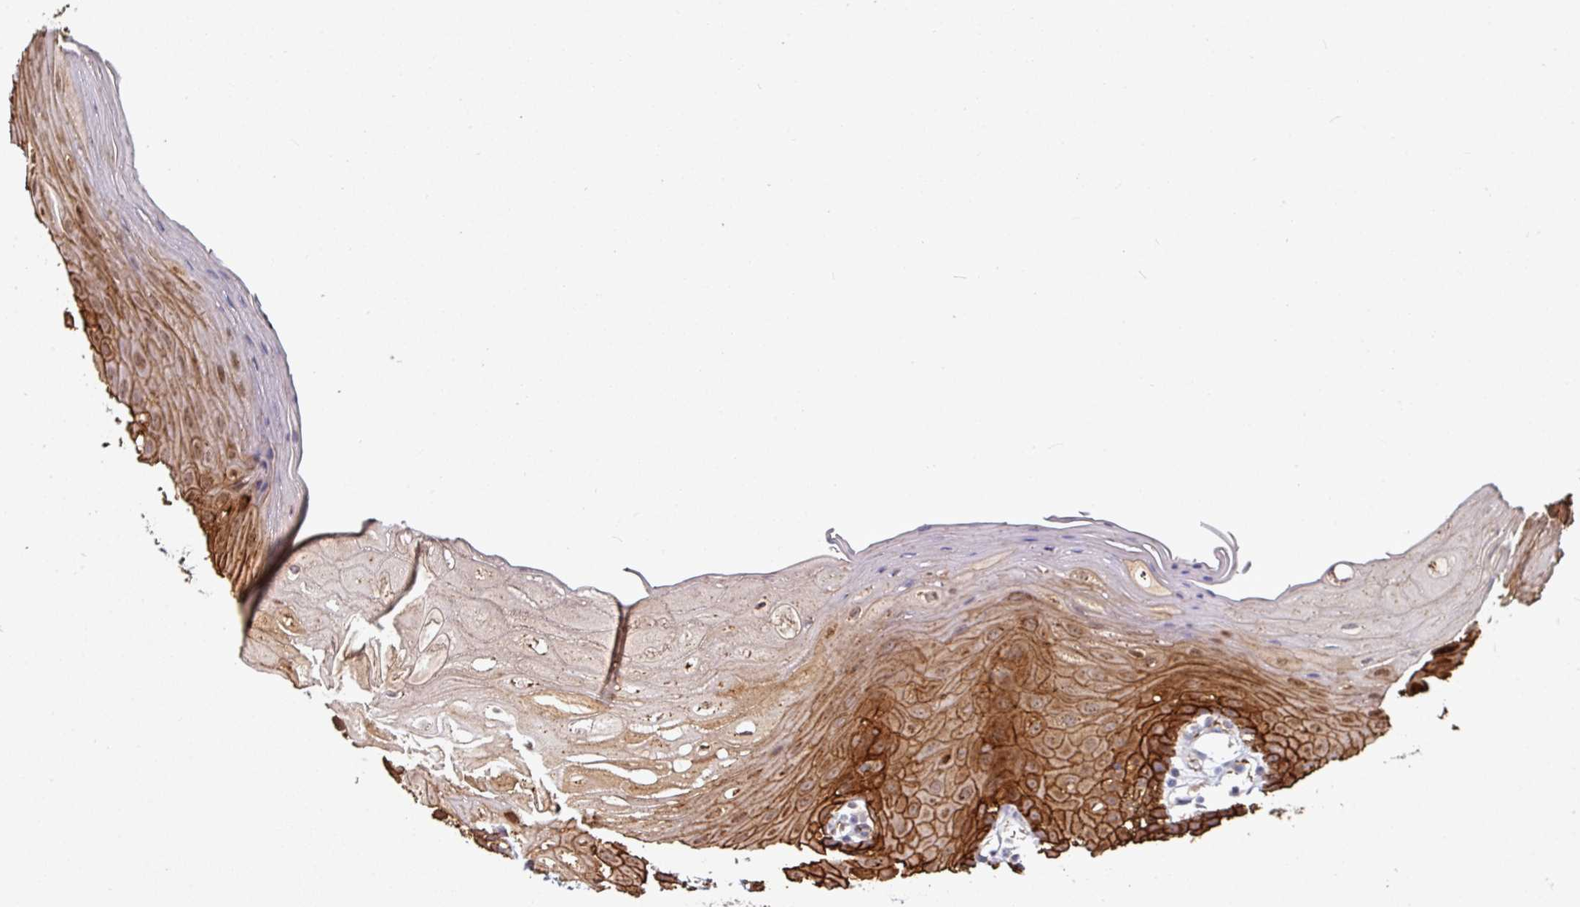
{"staining": {"intensity": "strong", "quantity": ">75%", "location": "cytoplasmic/membranous,nuclear"}, "tissue": "oral mucosa", "cell_type": "Squamous epithelial cells", "image_type": "normal", "snomed": [{"axis": "morphology", "description": "Normal tissue, NOS"}, {"axis": "topography", "description": "Oral tissue"}, {"axis": "topography", "description": "Tounge, NOS"}], "caption": "The micrograph reveals staining of normal oral mucosa, revealing strong cytoplasmic/membranous,nuclear protein expression (brown color) within squamous epithelial cells. (Stains: DAB (3,3'-diaminobenzidine) in brown, nuclei in blue, Microscopy: brightfield microscopy at high magnification).", "gene": "JUP", "patient": {"sex": "female", "age": 59}}